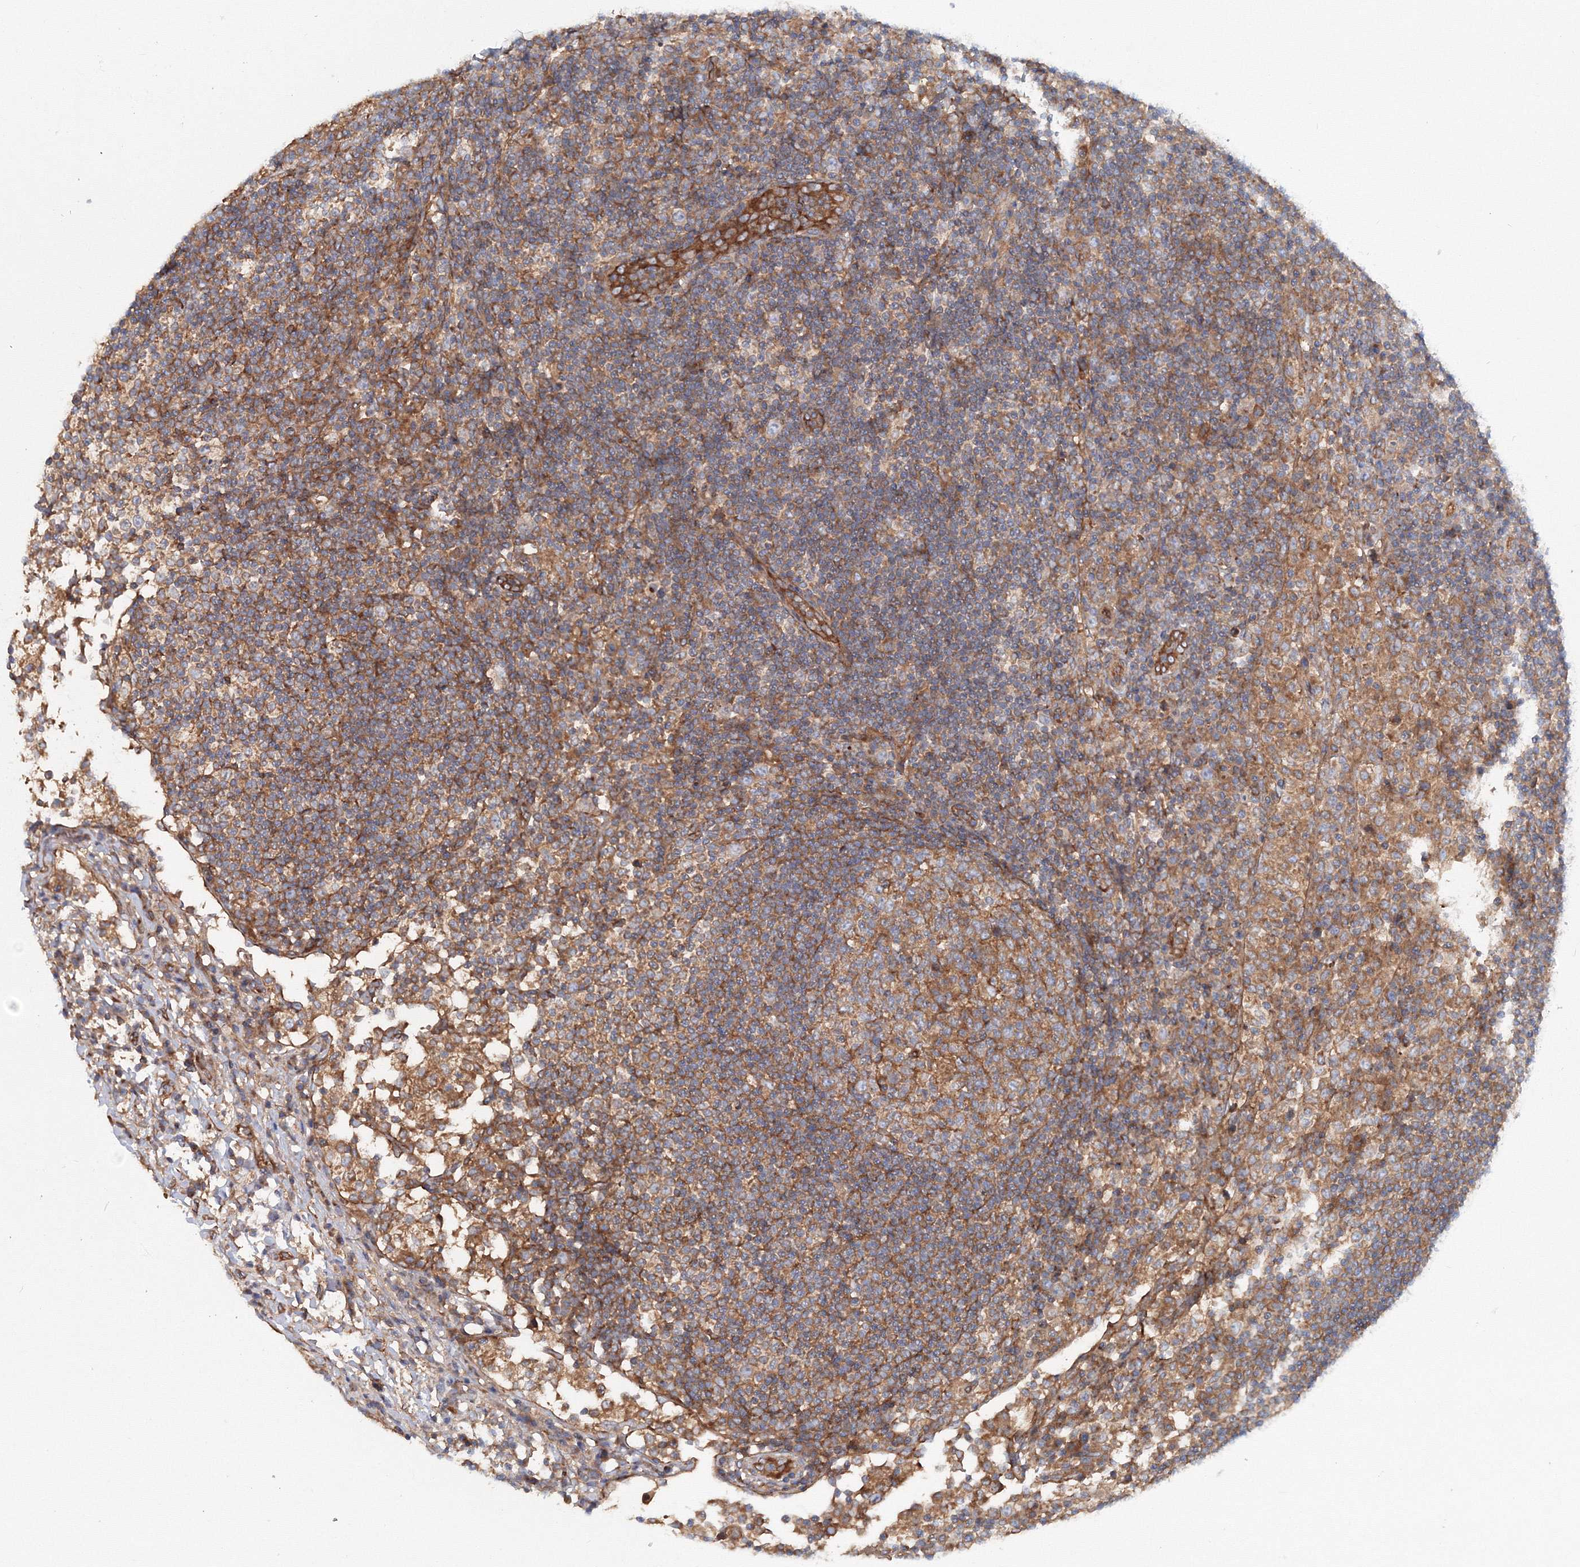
{"staining": {"intensity": "moderate", "quantity": ">75%", "location": "cytoplasmic/membranous"}, "tissue": "lymph node", "cell_type": "Germinal center cells", "image_type": "normal", "snomed": [{"axis": "morphology", "description": "Normal tissue, NOS"}, {"axis": "topography", "description": "Lymph node"}], "caption": "High-power microscopy captured an immunohistochemistry (IHC) image of normal lymph node, revealing moderate cytoplasmic/membranous expression in about >75% of germinal center cells. The staining was performed using DAB to visualize the protein expression in brown, while the nuclei were stained in blue with hematoxylin (Magnification: 20x).", "gene": "EXOC1", "patient": {"sex": "female", "age": 53}}